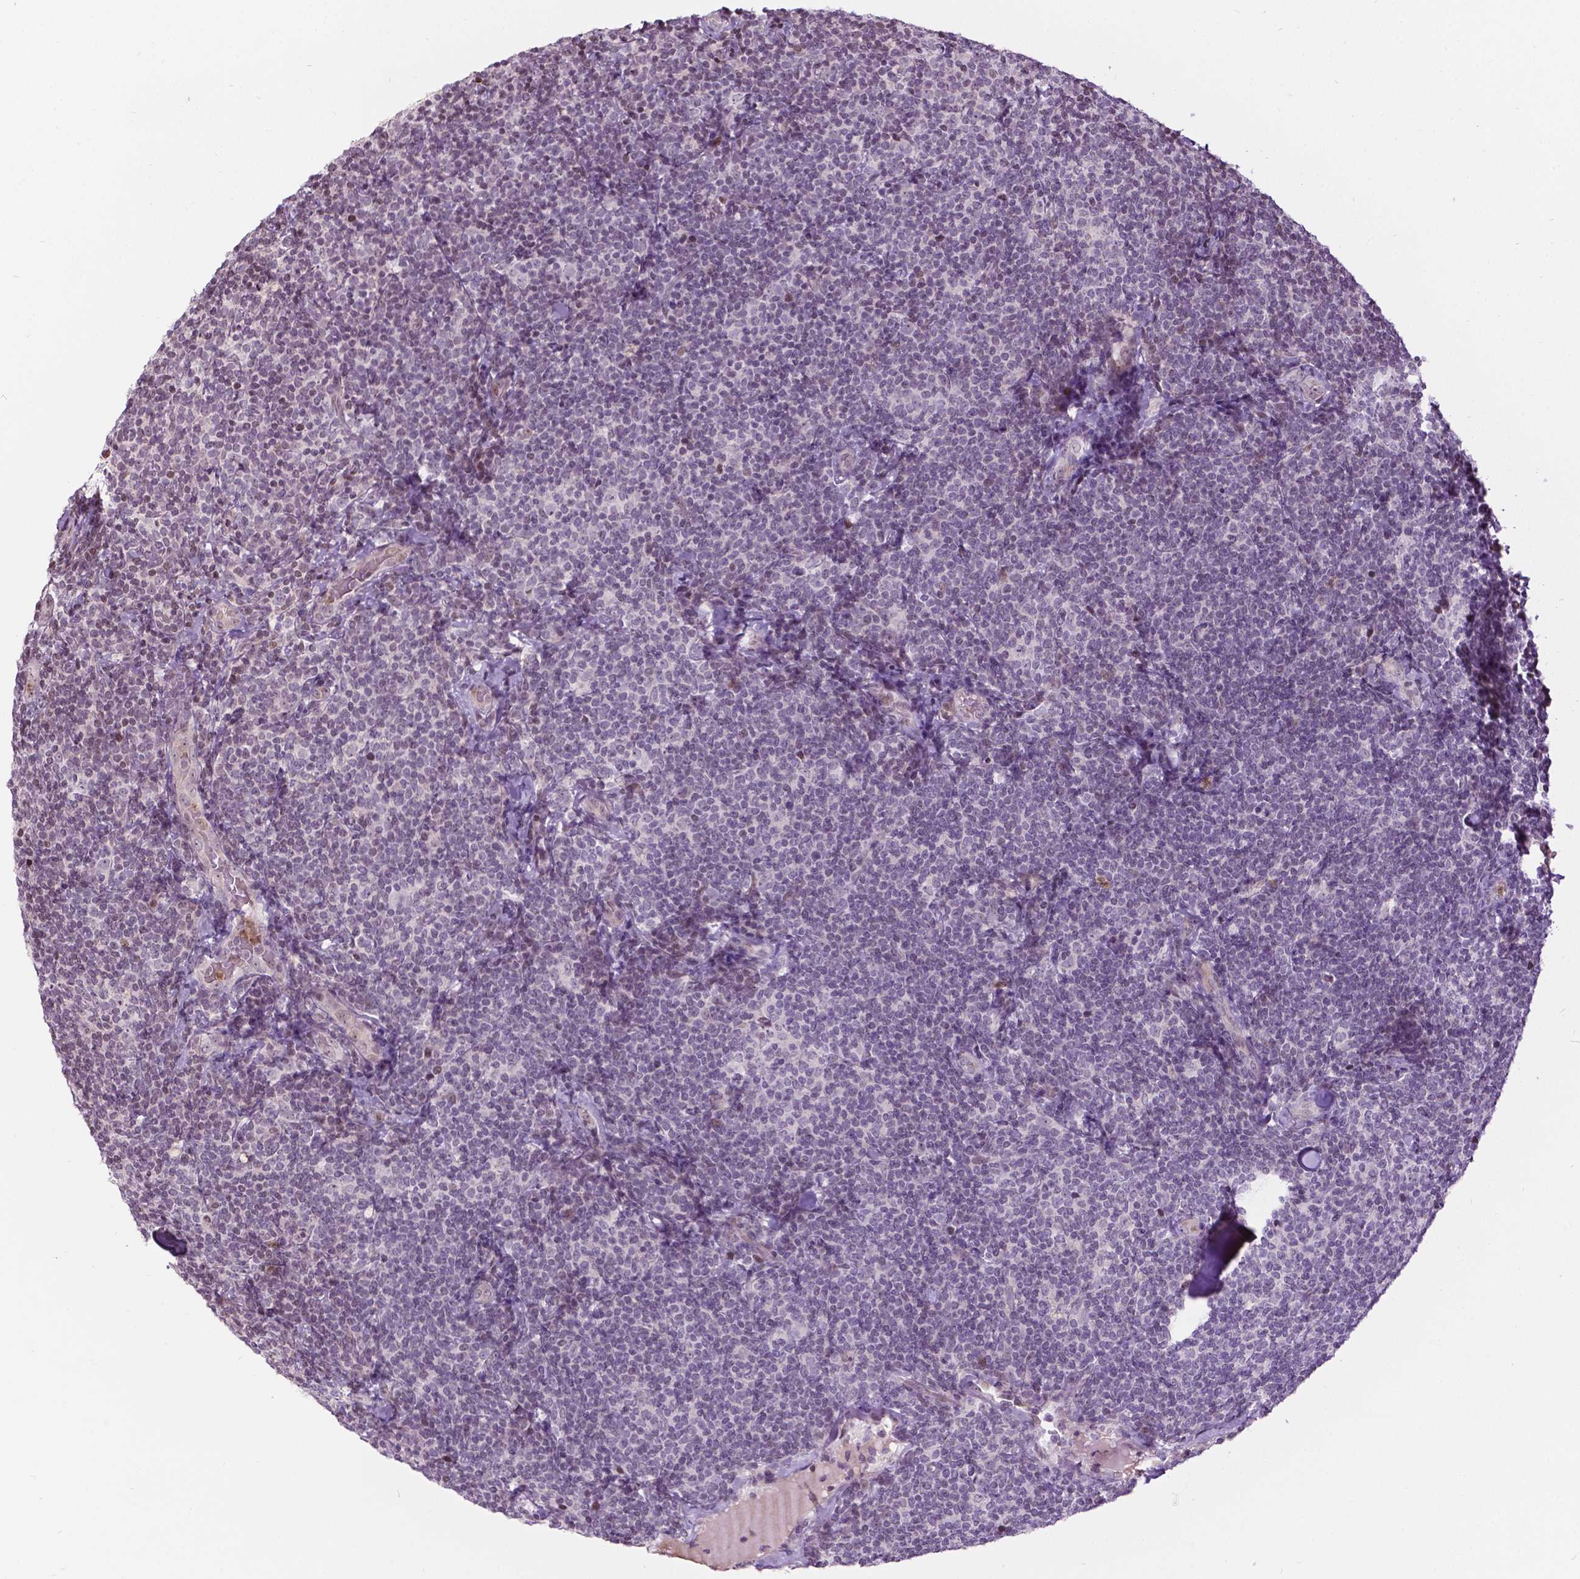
{"staining": {"intensity": "negative", "quantity": "none", "location": "none"}, "tissue": "lymphoma", "cell_type": "Tumor cells", "image_type": "cancer", "snomed": [{"axis": "morphology", "description": "Malignant lymphoma, non-Hodgkin's type, Low grade"}, {"axis": "topography", "description": "Lymph node"}], "caption": "This is a histopathology image of immunohistochemistry (IHC) staining of lymphoma, which shows no staining in tumor cells.", "gene": "PTPN18", "patient": {"sex": "female", "age": 56}}